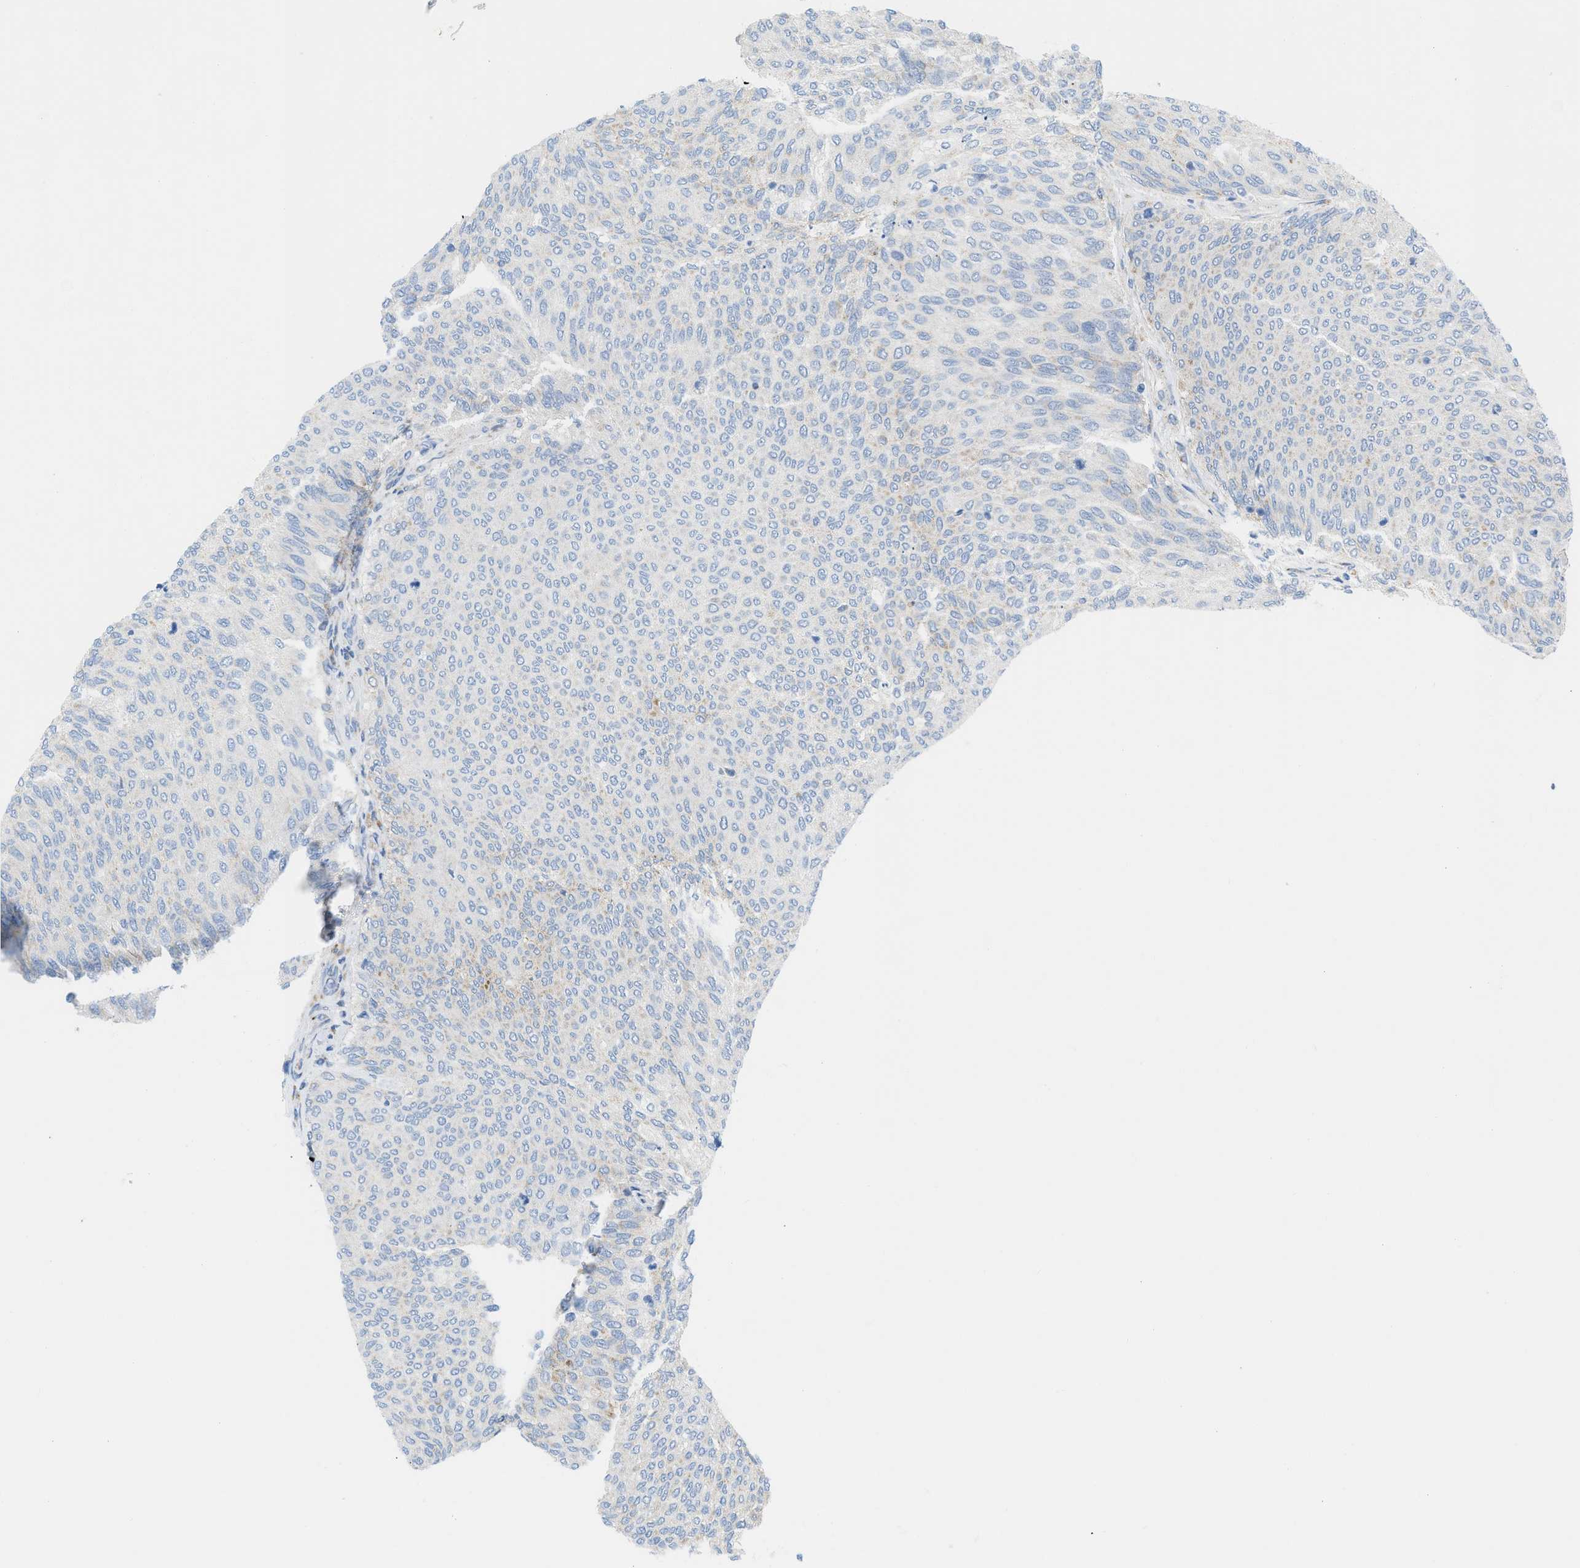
{"staining": {"intensity": "negative", "quantity": "none", "location": "none"}, "tissue": "urothelial cancer", "cell_type": "Tumor cells", "image_type": "cancer", "snomed": [{"axis": "morphology", "description": "Urothelial carcinoma, Low grade"}, {"axis": "topography", "description": "Urinary bladder"}], "caption": "Immunohistochemical staining of low-grade urothelial carcinoma exhibits no significant staining in tumor cells.", "gene": "RBBP9", "patient": {"sex": "female", "age": 79}}